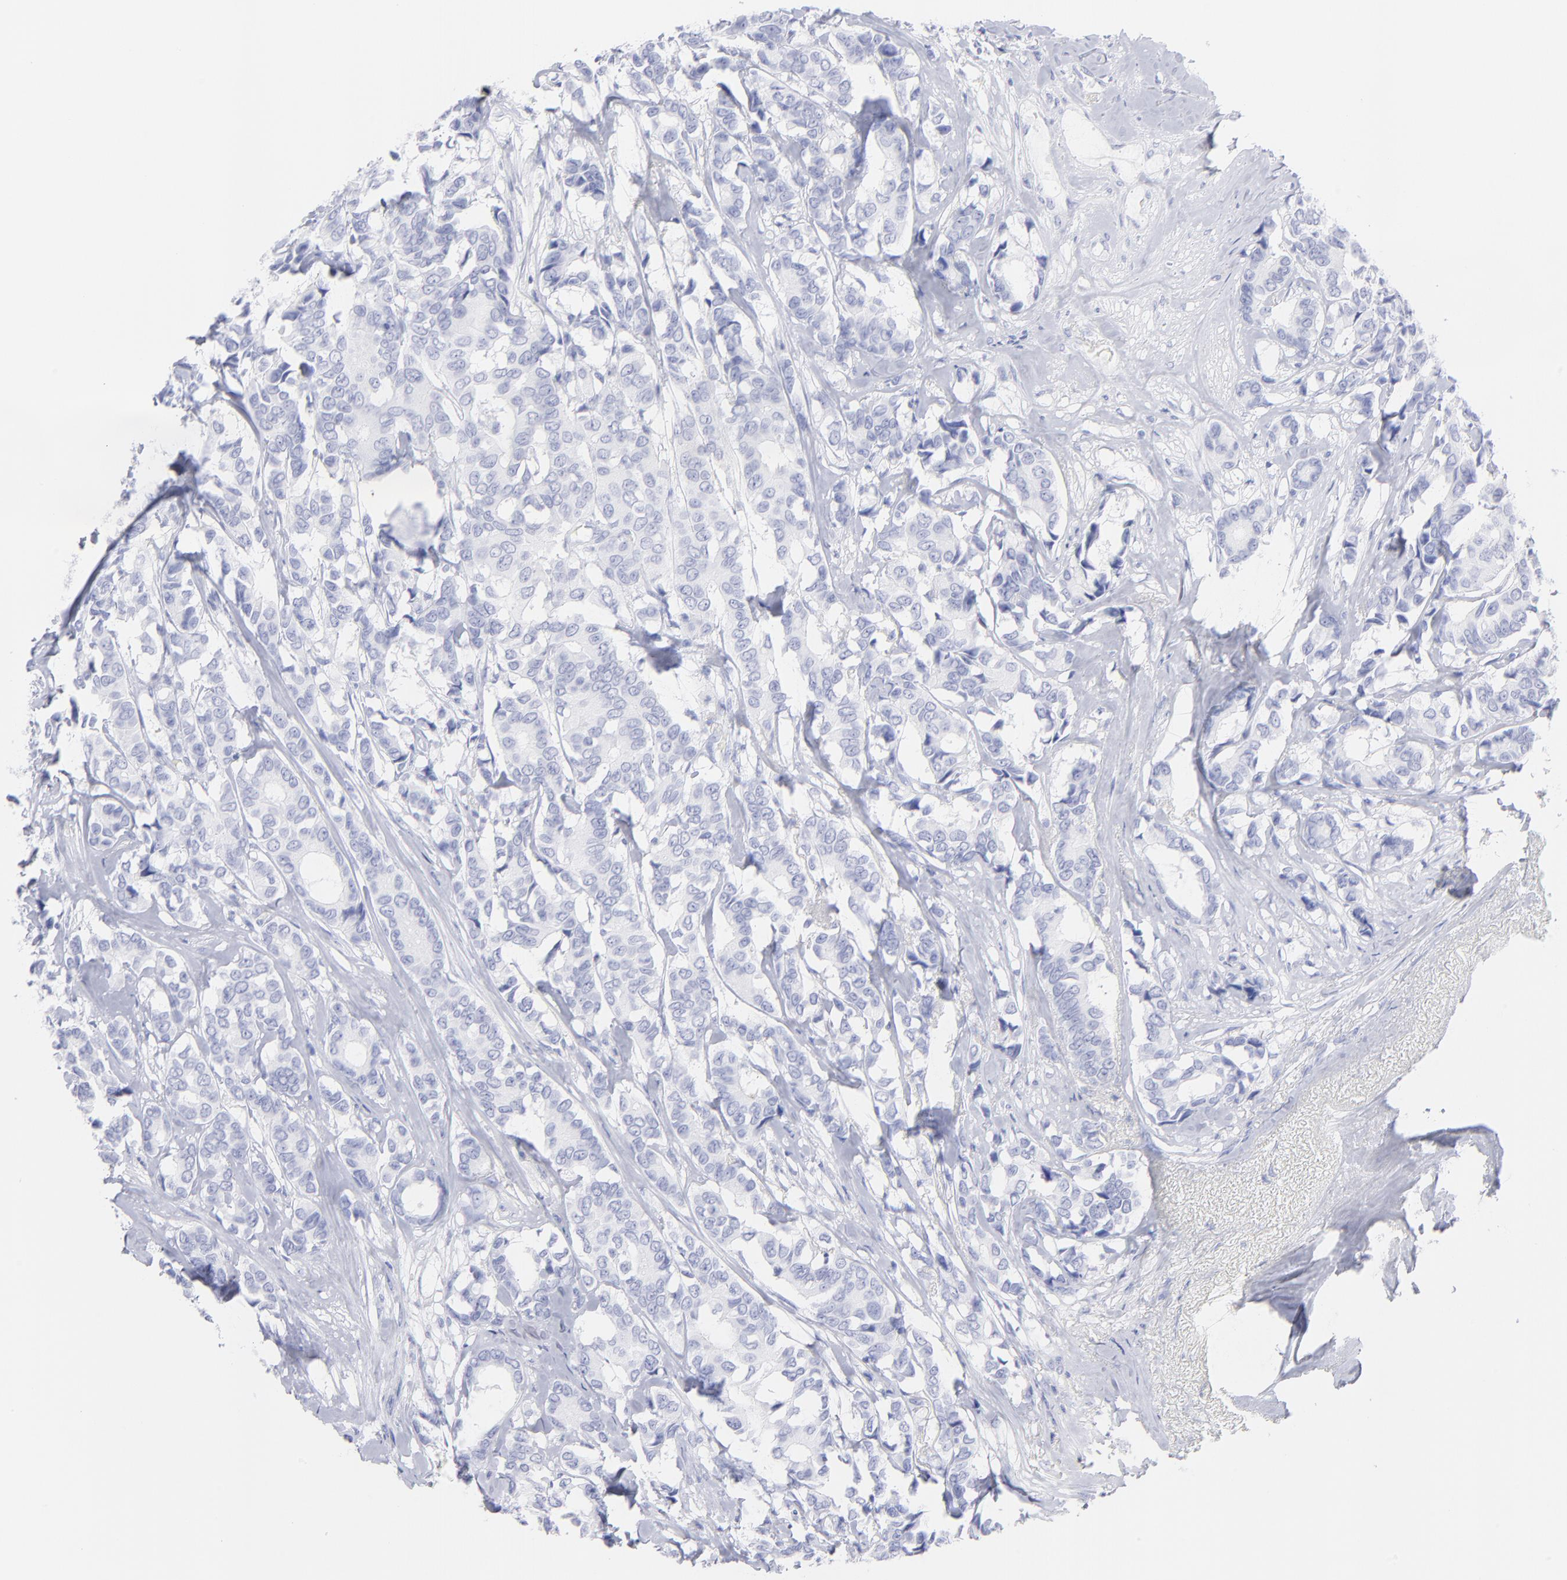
{"staining": {"intensity": "negative", "quantity": "none", "location": "none"}, "tissue": "breast cancer", "cell_type": "Tumor cells", "image_type": "cancer", "snomed": [{"axis": "morphology", "description": "Duct carcinoma"}, {"axis": "topography", "description": "Breast"}], "caption": "High power microscopy photomicrograph of an immunohistochemistry photomicrograph of breast cancer (infiltrating ductal carcinoma), revealing no significant expression in tumor cells. (DAB immunohistochemistry, high magnification).", "gene": "F13B", "patient": {"sex": "female", "age": 87}}